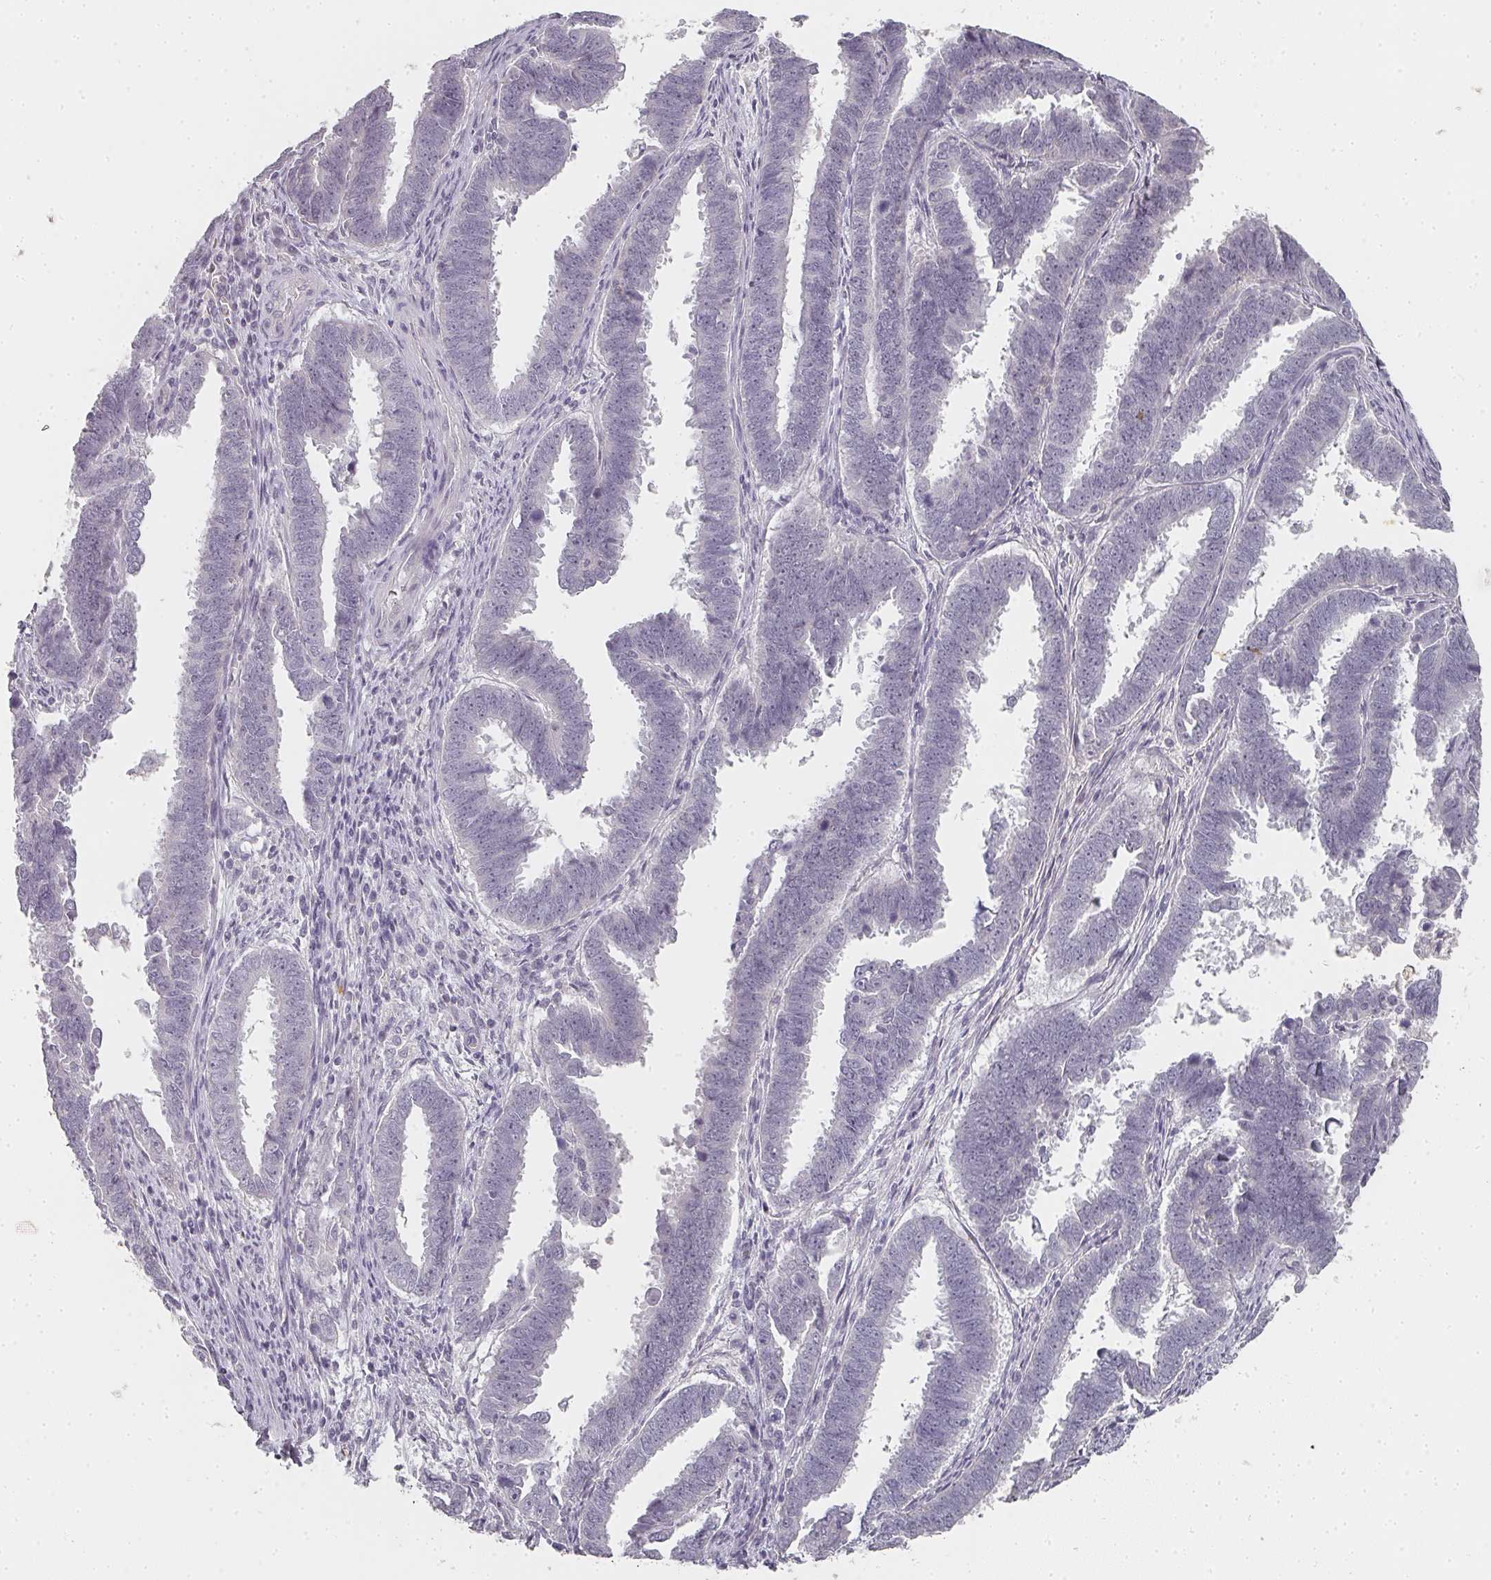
{"staining": {"intensity": "negative", "quantity": "none", "location": "none"}, "tissue": "endometrial cancer", "cell_type": "Tumor cells", "image_type": "cancer", "snomed": [{"axis": "morphology", "description": "Adenocarcinoma, NOS"}, {"axis": "topography", "description": "Endometrium"}], "caption": "An immunohistochemistry (IHC) histopathology image of adenocarcinoma (endometrial) is shown. There is no staining in tumor cells of adenocarcinoma (endometrial).", "gene": "SHISA2", "patient": {"sex": "female", "age": 75}}